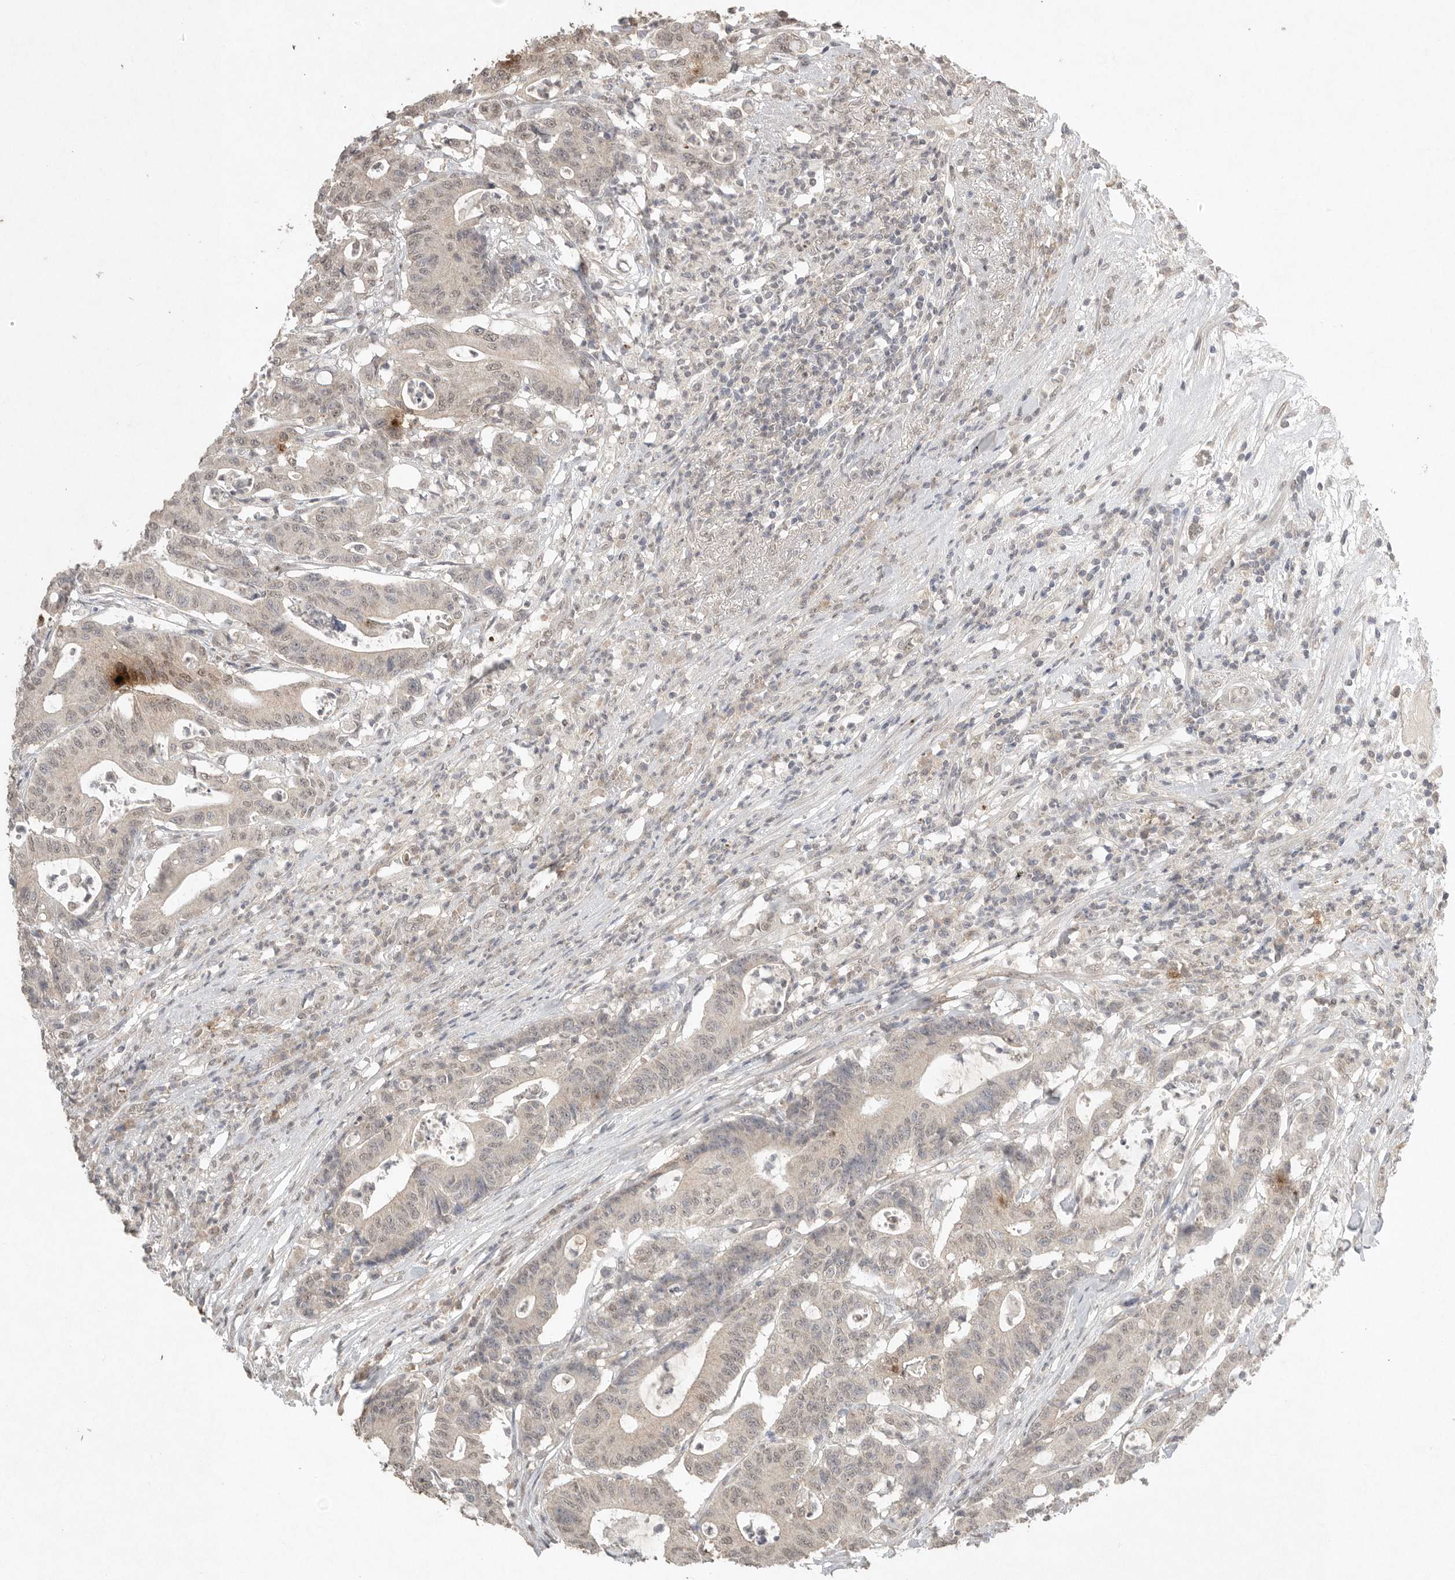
{"staining": {"intensity": "negative", "quantity": "none", "location": "none"}, "tissue": "colorectal cancer", "cell_type": "Tumor cells", "image_type": "cancer", "snomed": [{"axis": "morphology", "description": "Adenocarcinoma, NOS"}, {"axis": "topography", "description": "Colon"}], "caption": "IHC image of colorectal cancer (adenocarcinoma) stained for a protein (brown), which displays no positivity in tumor cells.", "gene": "KLK5", "patient": {"sex": "female", "age": 84}}